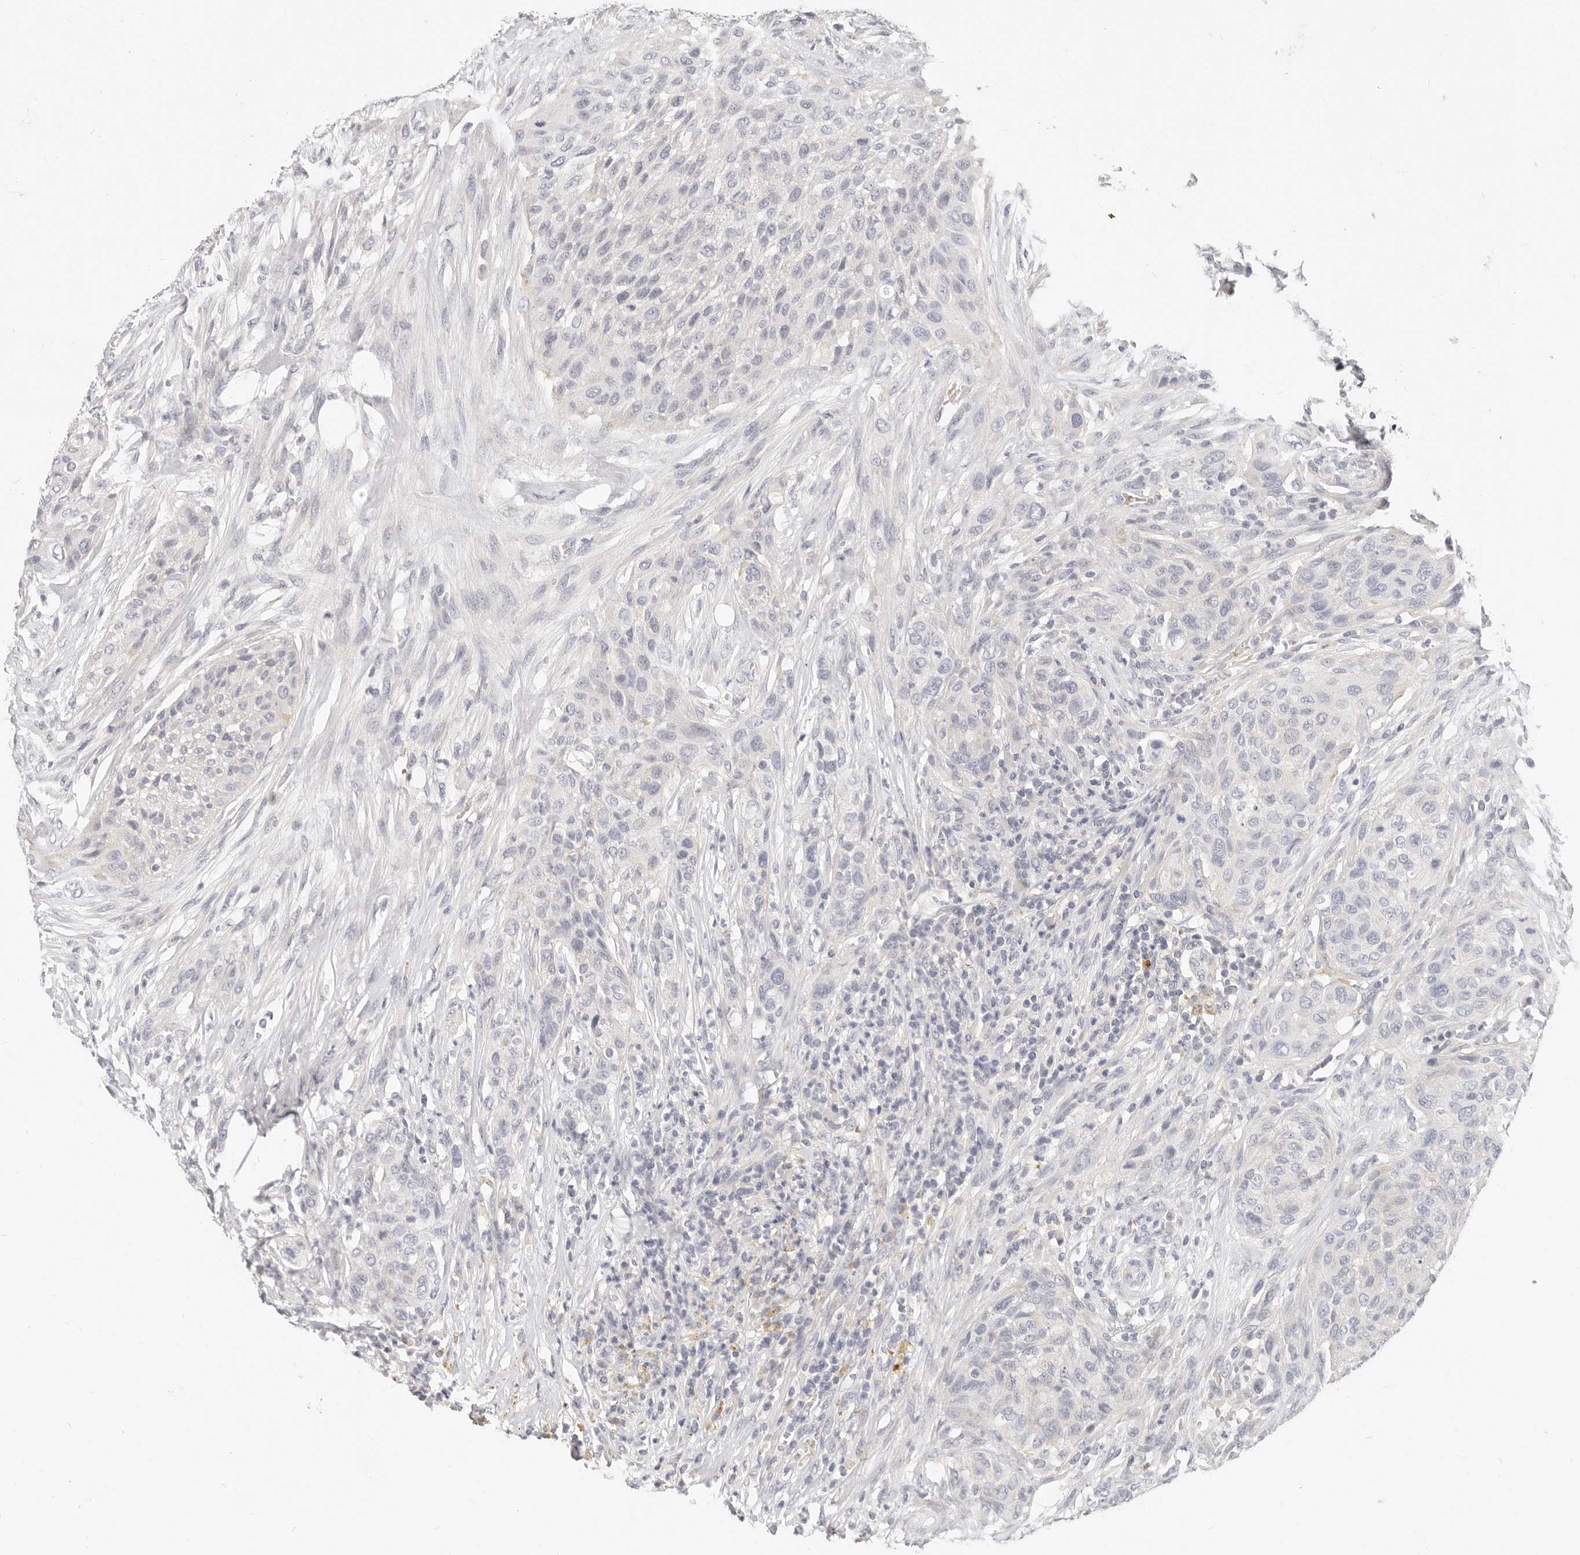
{"staining": {"intensity": "negative", "quantity": "none", "location": "none"}, "tissue": "urothelial cancer", "cell_type": "Tumor cells", "image_type": "cancer", "snomed": [{"axis": "morphology", "description": "Urothelial carcinoma, High grade"}, {"axis": "topography", "description": "Urinary bladder"}], "caption": "High-grade urothelial carcinoma was stained to show a protein in brown. There is no significant staining in tumor cells.", "gene": "TMEM63B", "patient": {"sex": "male", "age": 35}}